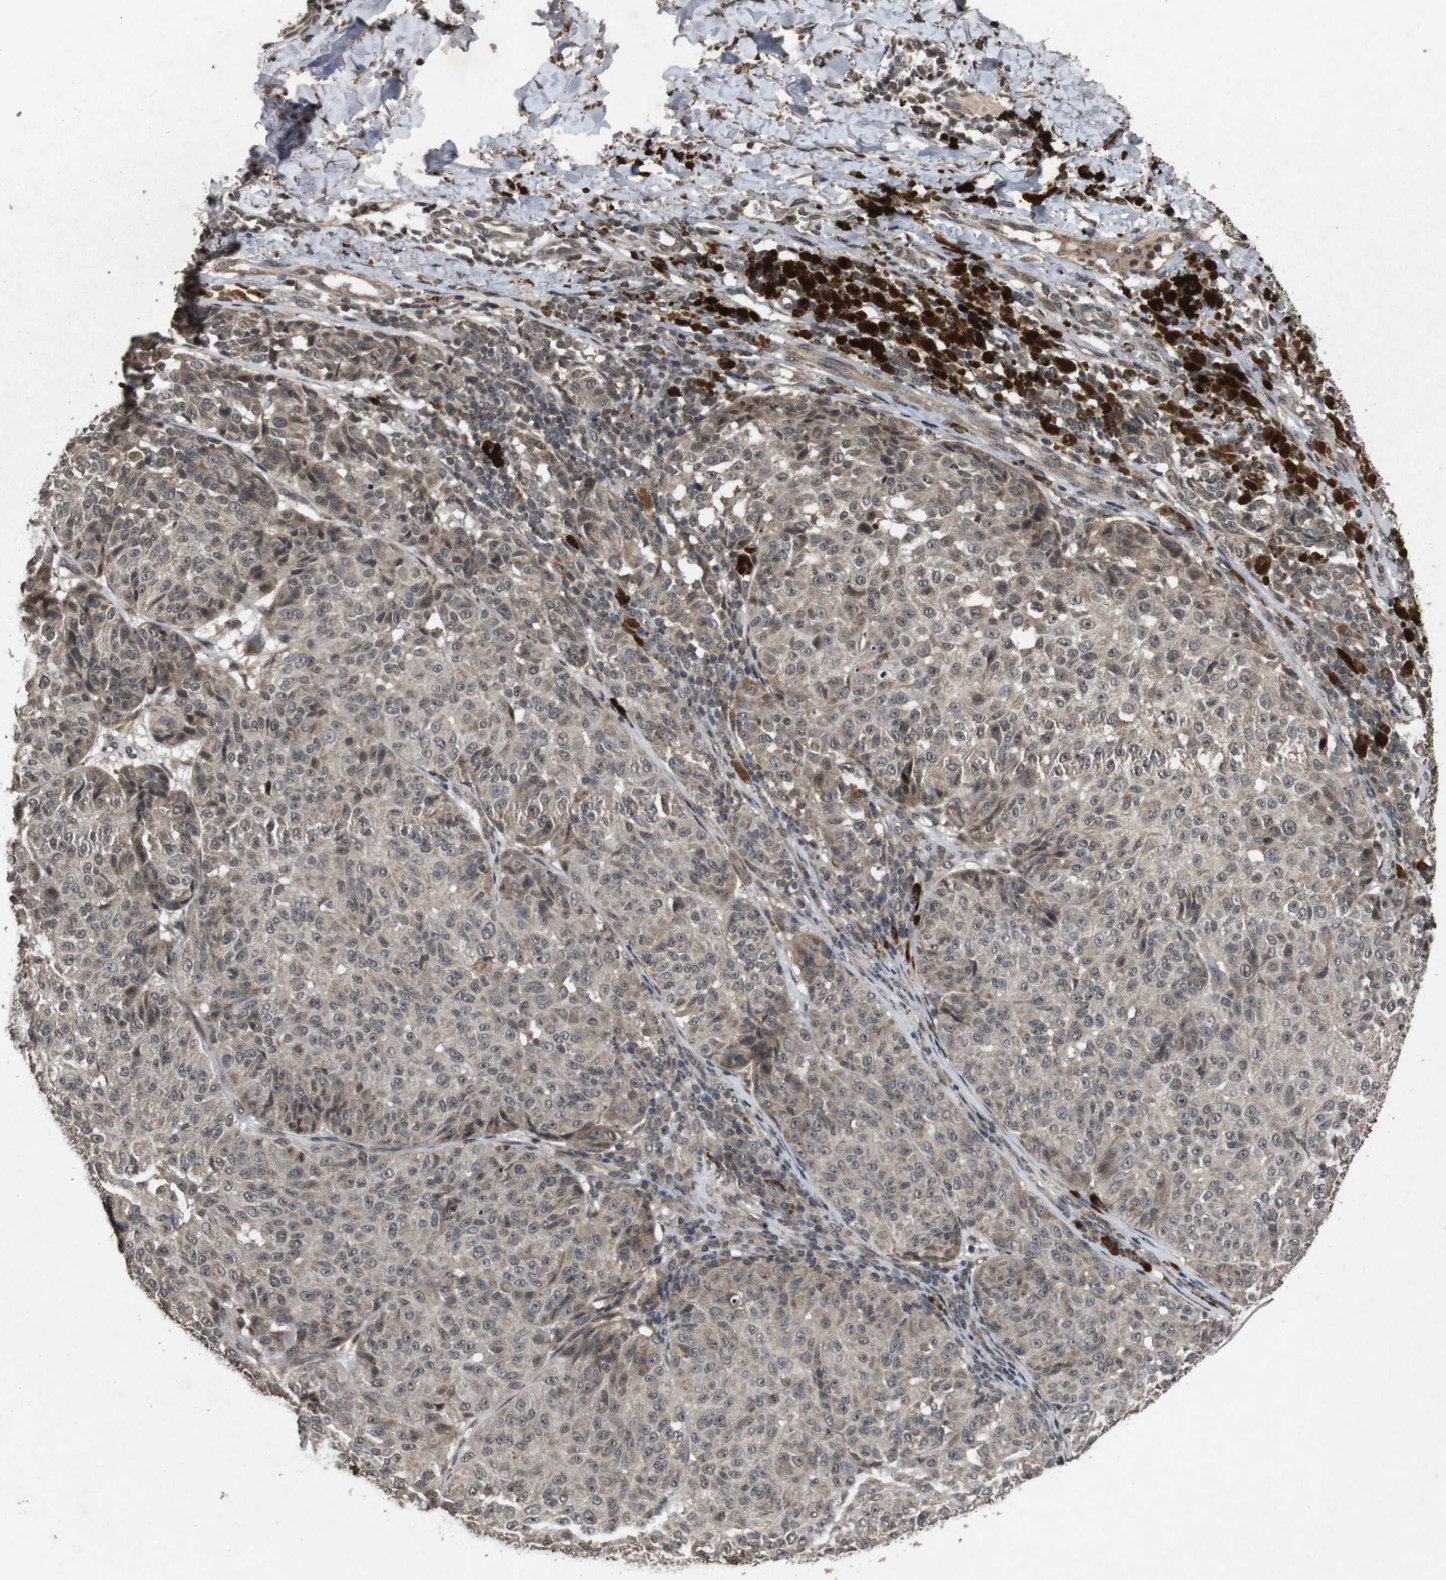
{"staining": {"intensity": "moderate", "quantity": "25%-75%", "location": "cytoplasmic/membranous"}, "tissue": "melanoma", "cell_type": "Tumor cells", "image_type": "cancer", "snomed": [{"axis": "morphology", "description": "Malignant melanoma, NOS"}, {"axis": "topography", "description": "Skin"}], "caption": "The image shows a brown stain indicating the presence of a protein in the cytoplasmic/membranous of tumor cells in melanoma.", "gene": "SORL1", "patient": {"sex": "female", "age": 46}}